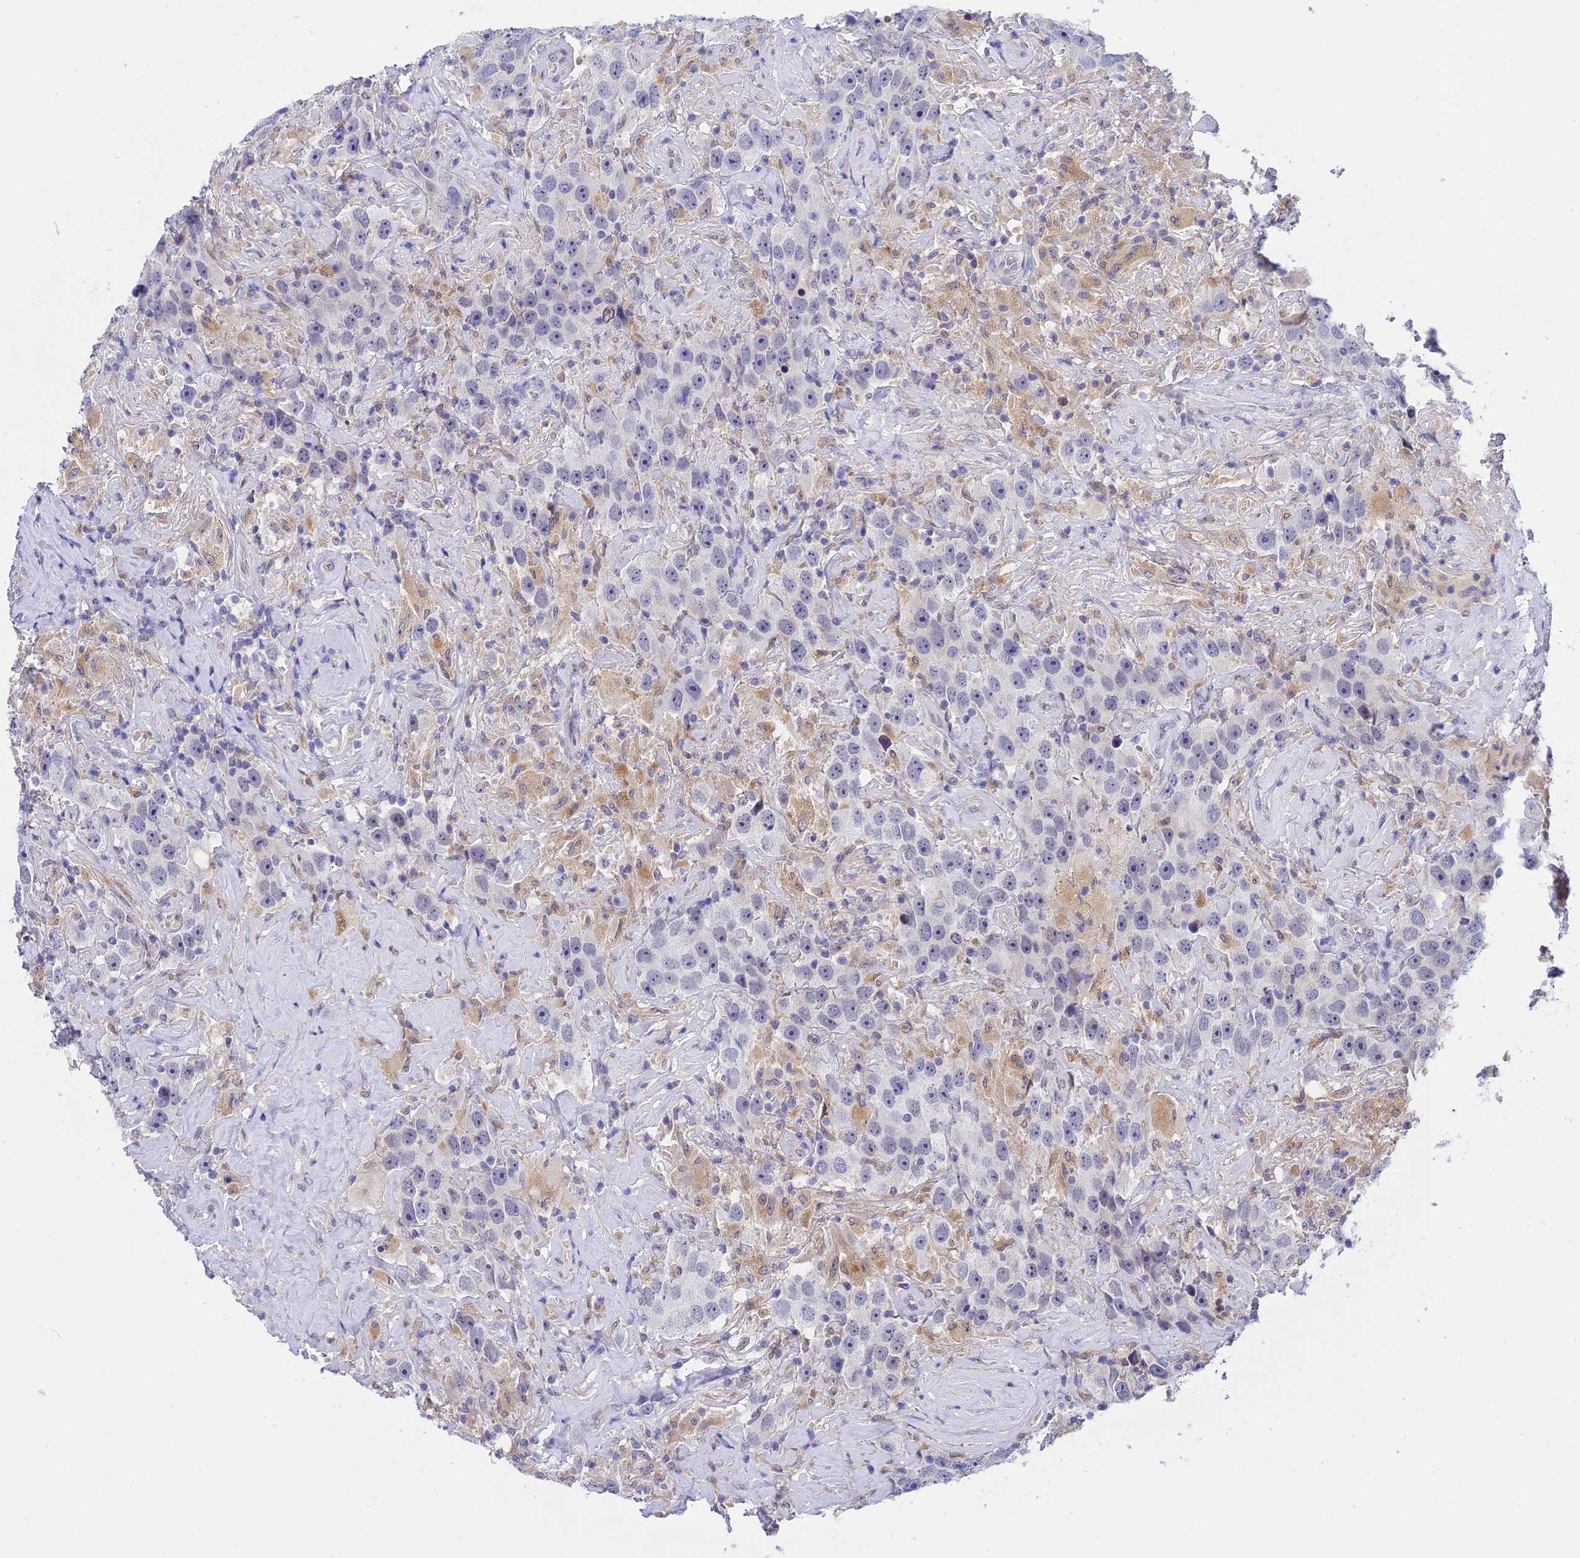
{"staining": {"intensity": "negative", "quantity": "none", "location": "none"}, "tissue": "testis cancer", "cell_type": "Tumor cells", "image_type": "cancer", "snomed": [{"axis": "morphology", "description": "Seminoma, NOS"}, {"axis": "topography", "description": "Testis"}], "caption": "This is a histopathology image of immunohistochemistry staining of testis seminoma, which shows no staining in tumor cells.", "gene": "KCTD14", "patient": {"sex": "male", "age": 49}}